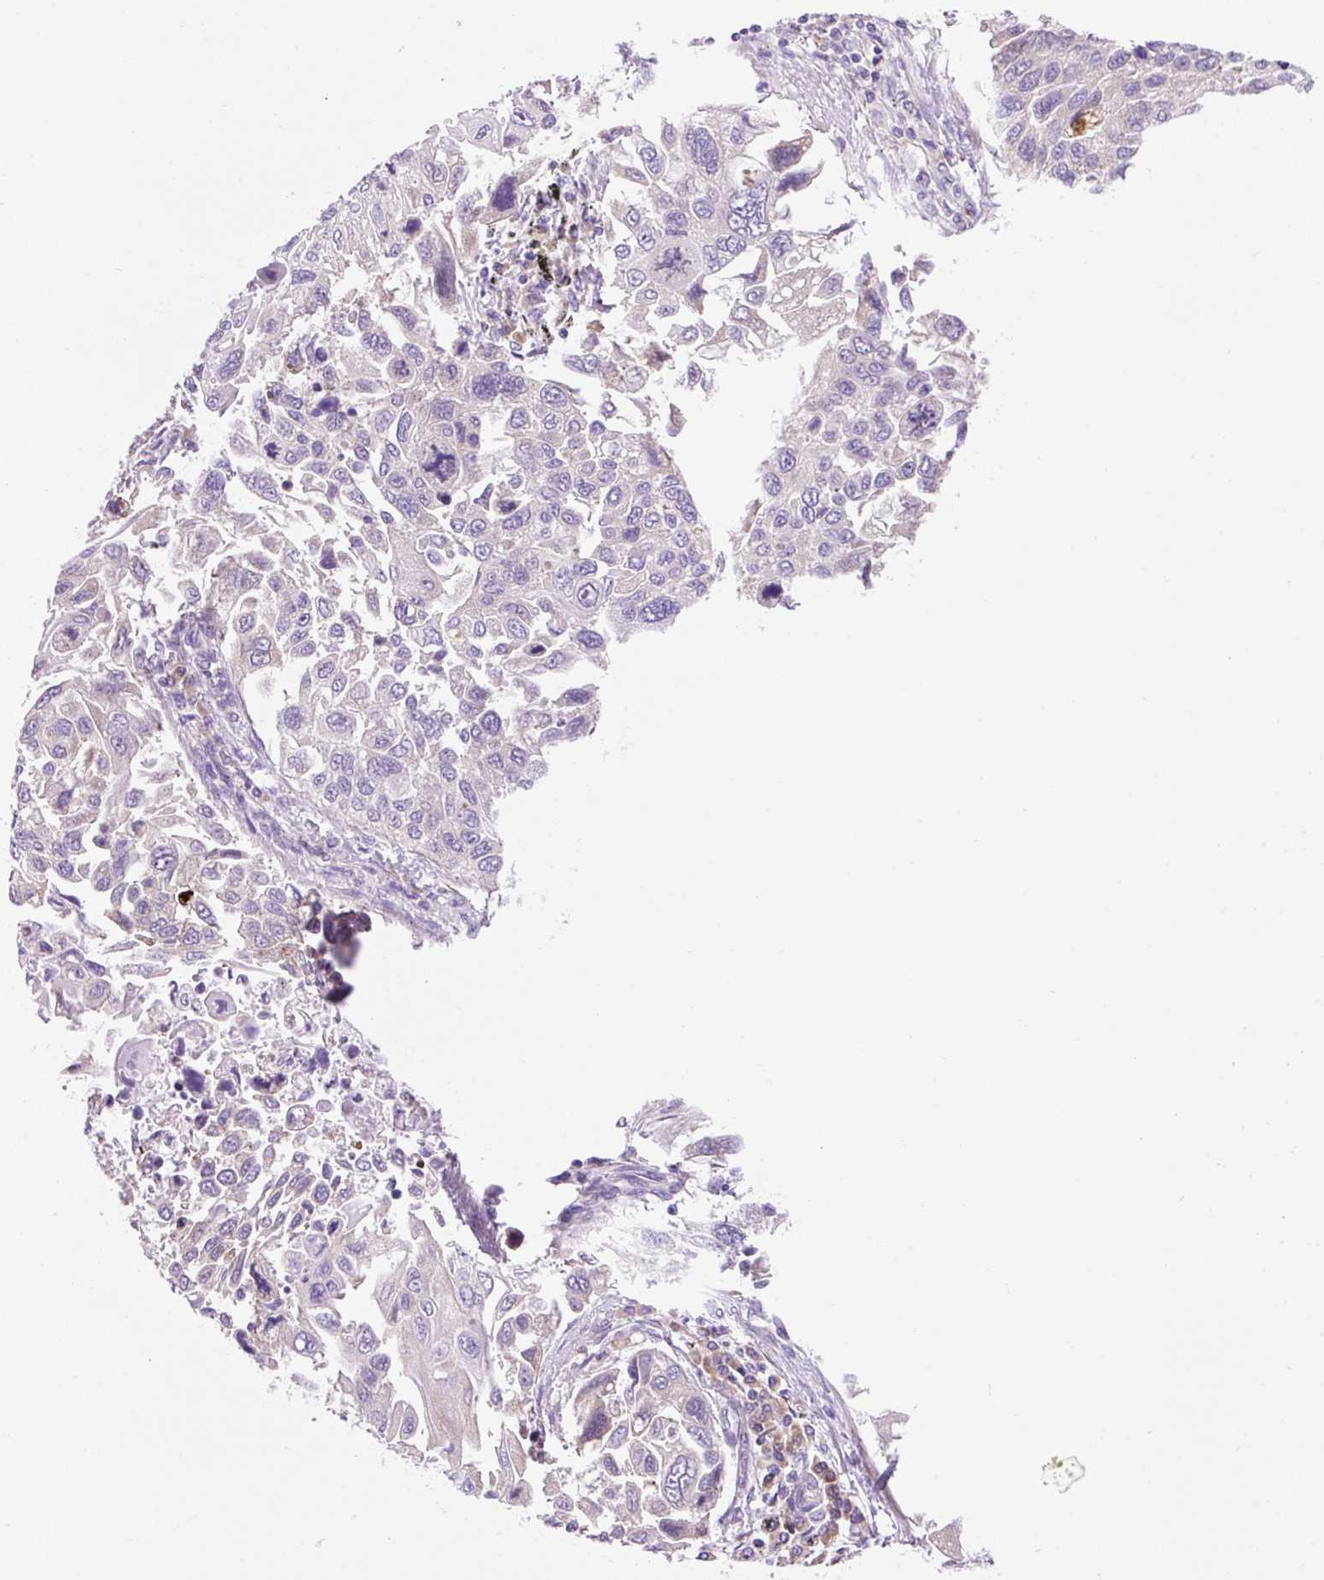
{"staining": {"intensity": "negative", "quantity": "none", "location": "none"}, "tissue": "lung cancer", "cell_type": "Tumor cells", "image_type": "cancer", "snomed": [{"axis": "morphology", "description": "Squamous cell carcinoma, NOS"}, {"axis": "topography", "description": "Lung"}], "caption": "Immunohistochemistry image of neoplastic tissue: squamous cell carcinoma (lung) stained with DAB (3,3'-diaminobenzidine) exhibits no significant protein staining in tumor cells.", "gene": "GPR45", "patient": {"sex": "male", "age": 62}}